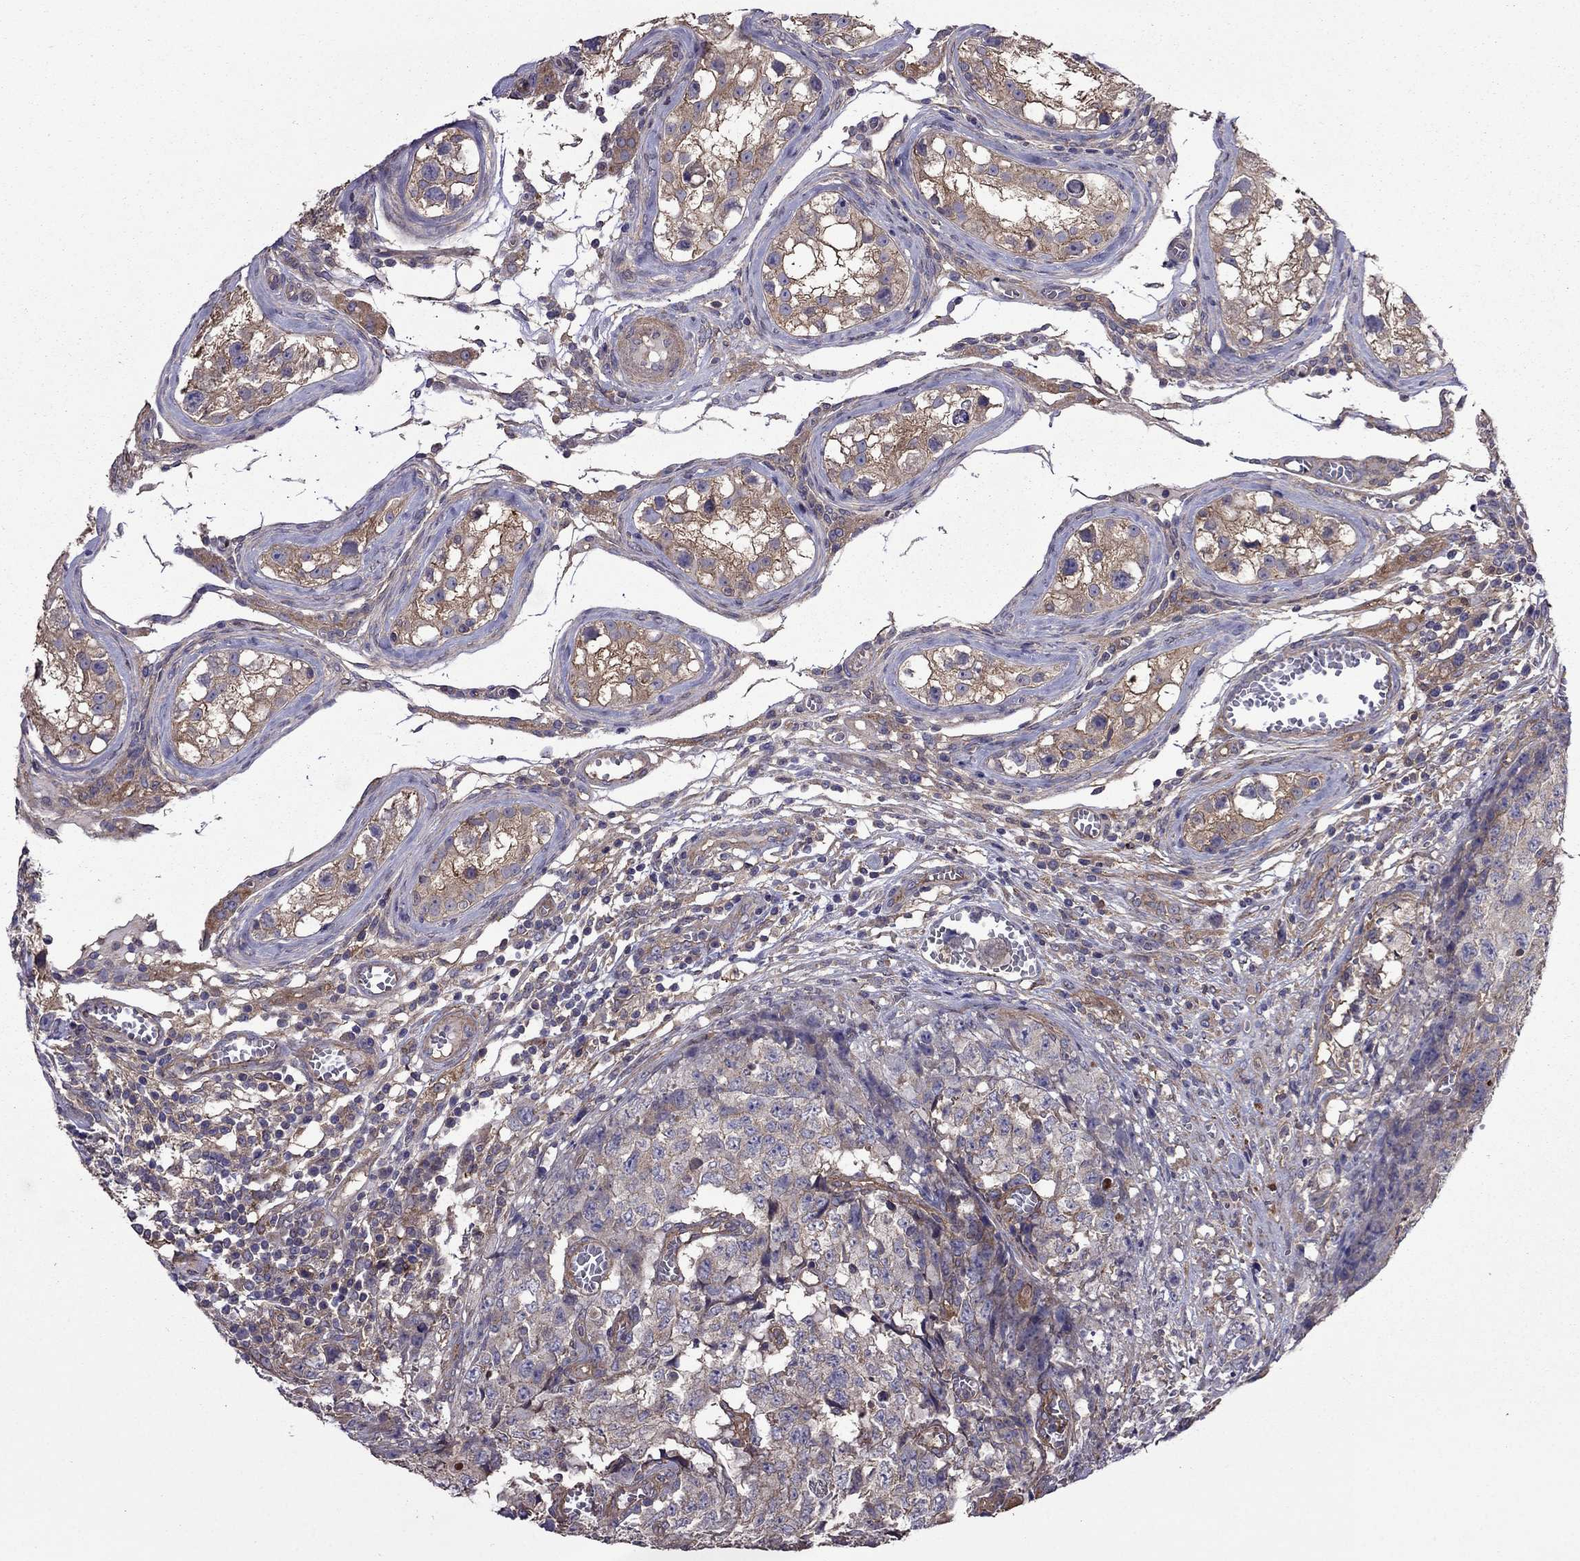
{"staining": {"intensity": "moderate", "quantity": ">75%", "location": "cytoplasmic/membranous"}, "tissue": "testis cancer", "cell_type": "Tumor cells", "image_type": "cancer", "snomed": [{"axis": "morphology", "description": "Carcinoma, Embryonal, NOS"}, {"axis": "topography", "description": "Testis"}], "caption": "Brown immunohistochemical staining in testis embryonal carcinoma shows moderate cytoplasmic/membranous expression in approximately >75% of tumor cells.", "gene": "ITGB1", "patient": {"sex": "male", "age": 23}}